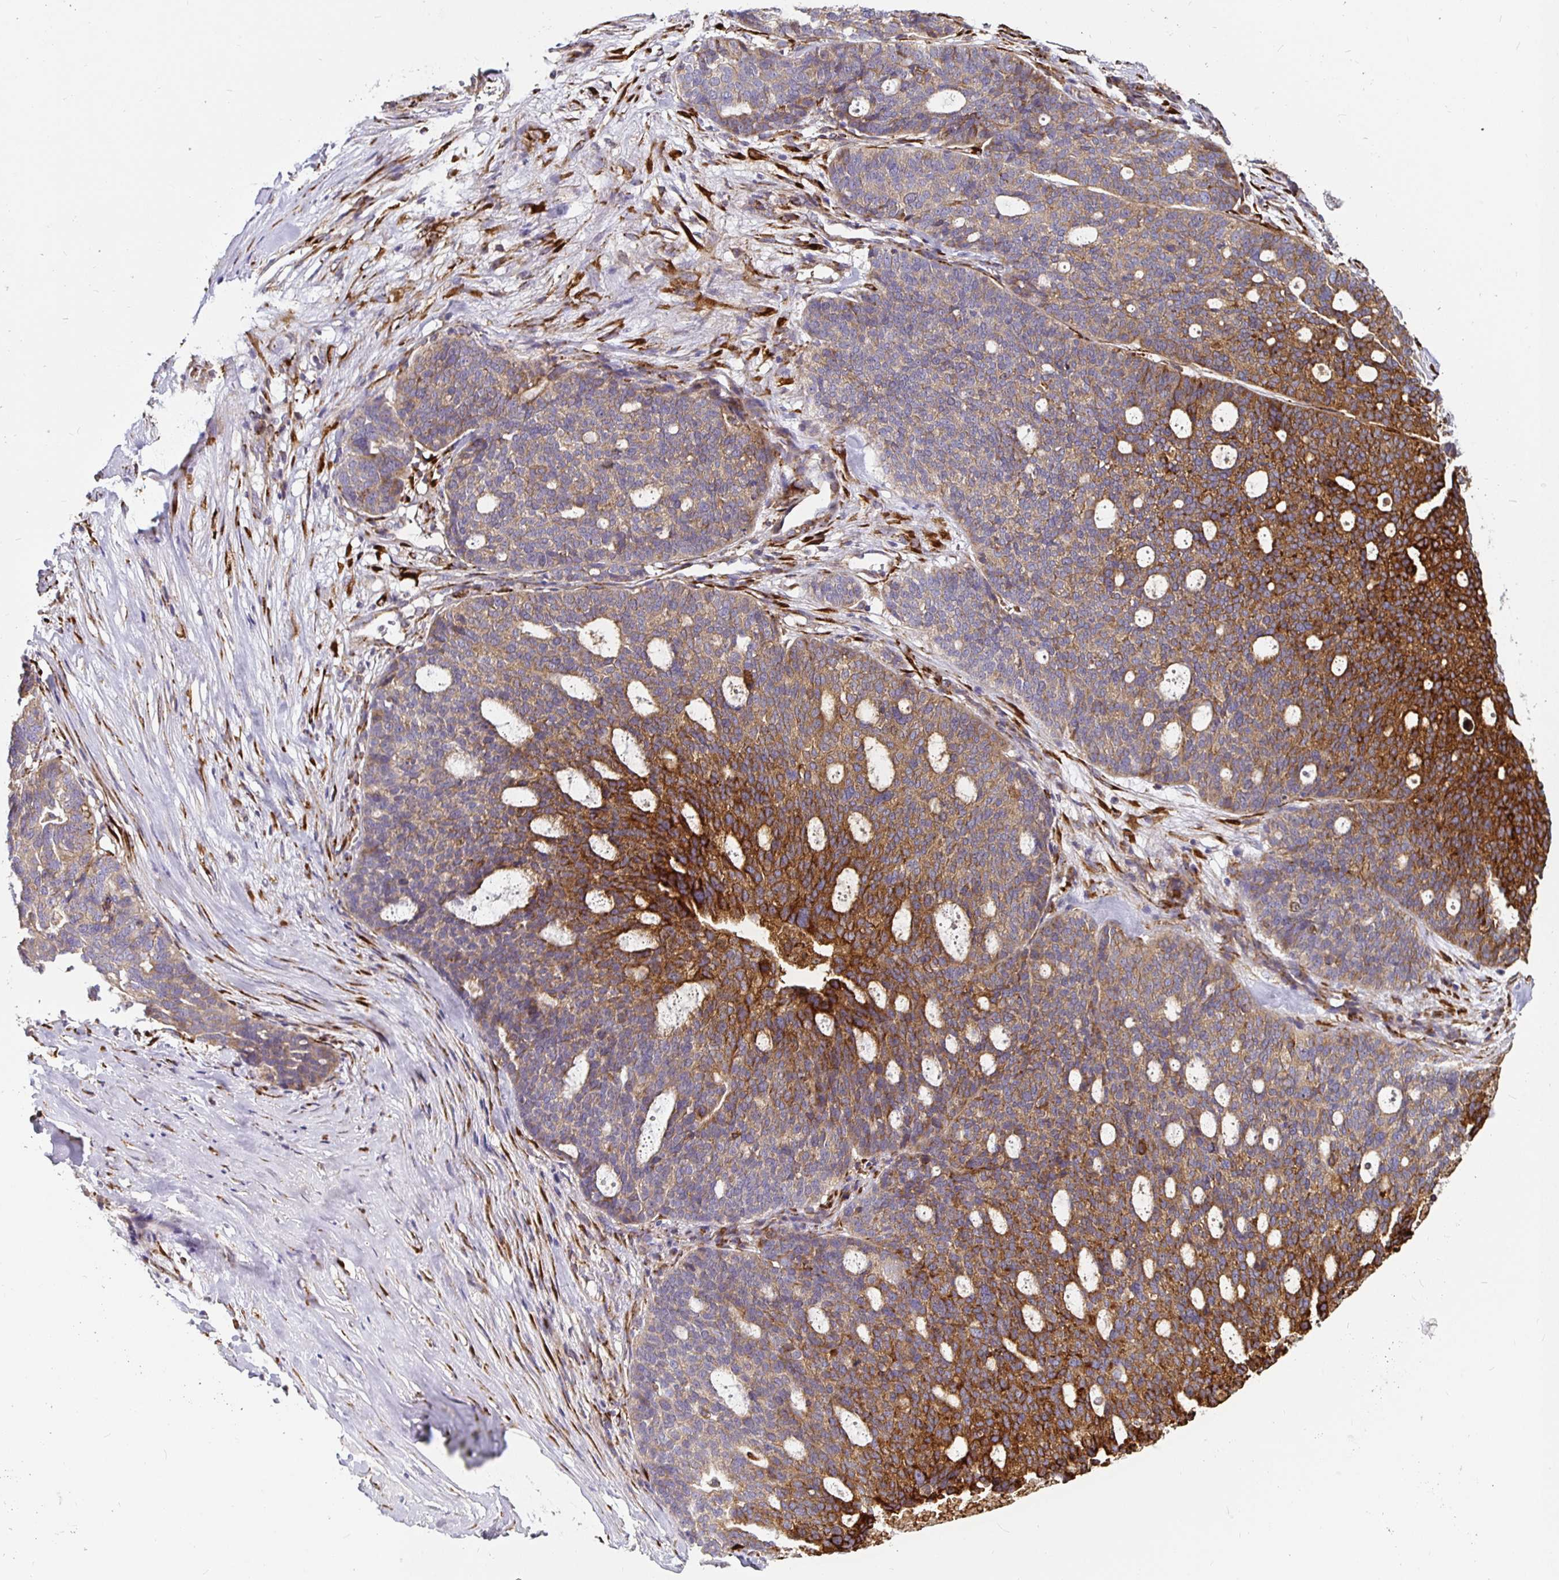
{"staining": {"intensity": "strong", "quantity": "25%-75%", "location": "cytoplasmic/membranous"}, "tissue": "ovarian cancer", "cell_type": "Tumor cells", "image_type": "cancer", "snomed": [{"axis": "morphology", "description": "Cystadenocarcinoma, serous, NOS"}, {"axis": "topography", "description": "Ovary"}], "caption": "A brown stain shows strong cytoplasmic/membranous expression of a protein in ovarian serous cystadenocarcinoma tumor cells.", "gene": "P4HA2", "patient": {"sex": "female", "age": 59}}